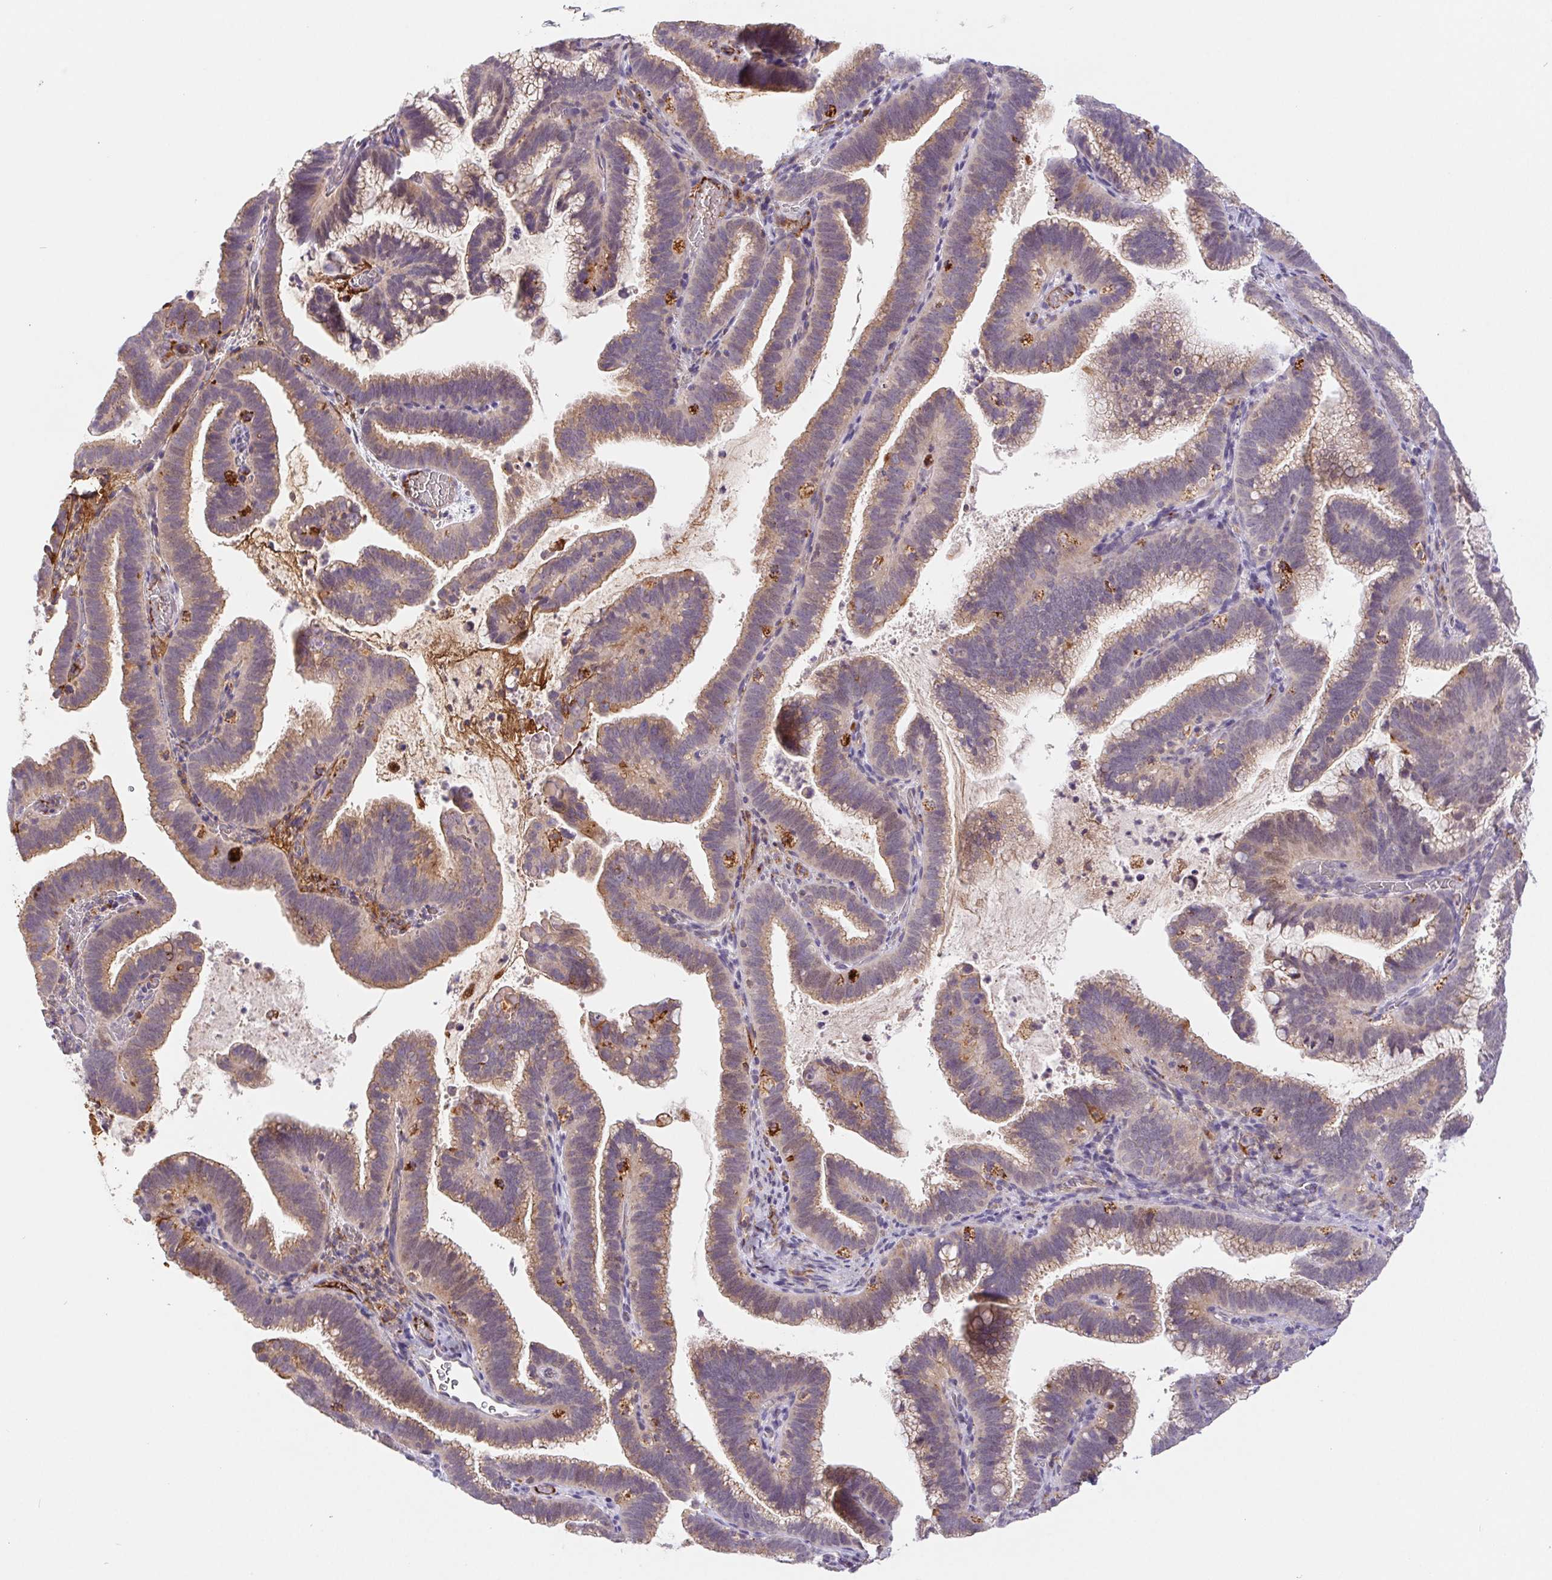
{"staining": {"intensity": "weak", "quantity": "25%-75%", "location": "cytoplasmic/membranous"}, "tissue": "cervical cancer", "cell_type": "Tumor cells", "image_type": "cancer", "snomed": [{"axis": "morphology", "description": "Adenocarcinoma, NOS"}, {"axis": "topography", "description": "Cervix"}], "caption": "Immunohistochemical staining of adenocarcinoma (cervical) exhibits low levels of weak cytoplasmic/membranous protein expression in about 25%-75% of tumor cells.", "gene": "EMC6", "patient": {"sex": "female", "age": 61}}